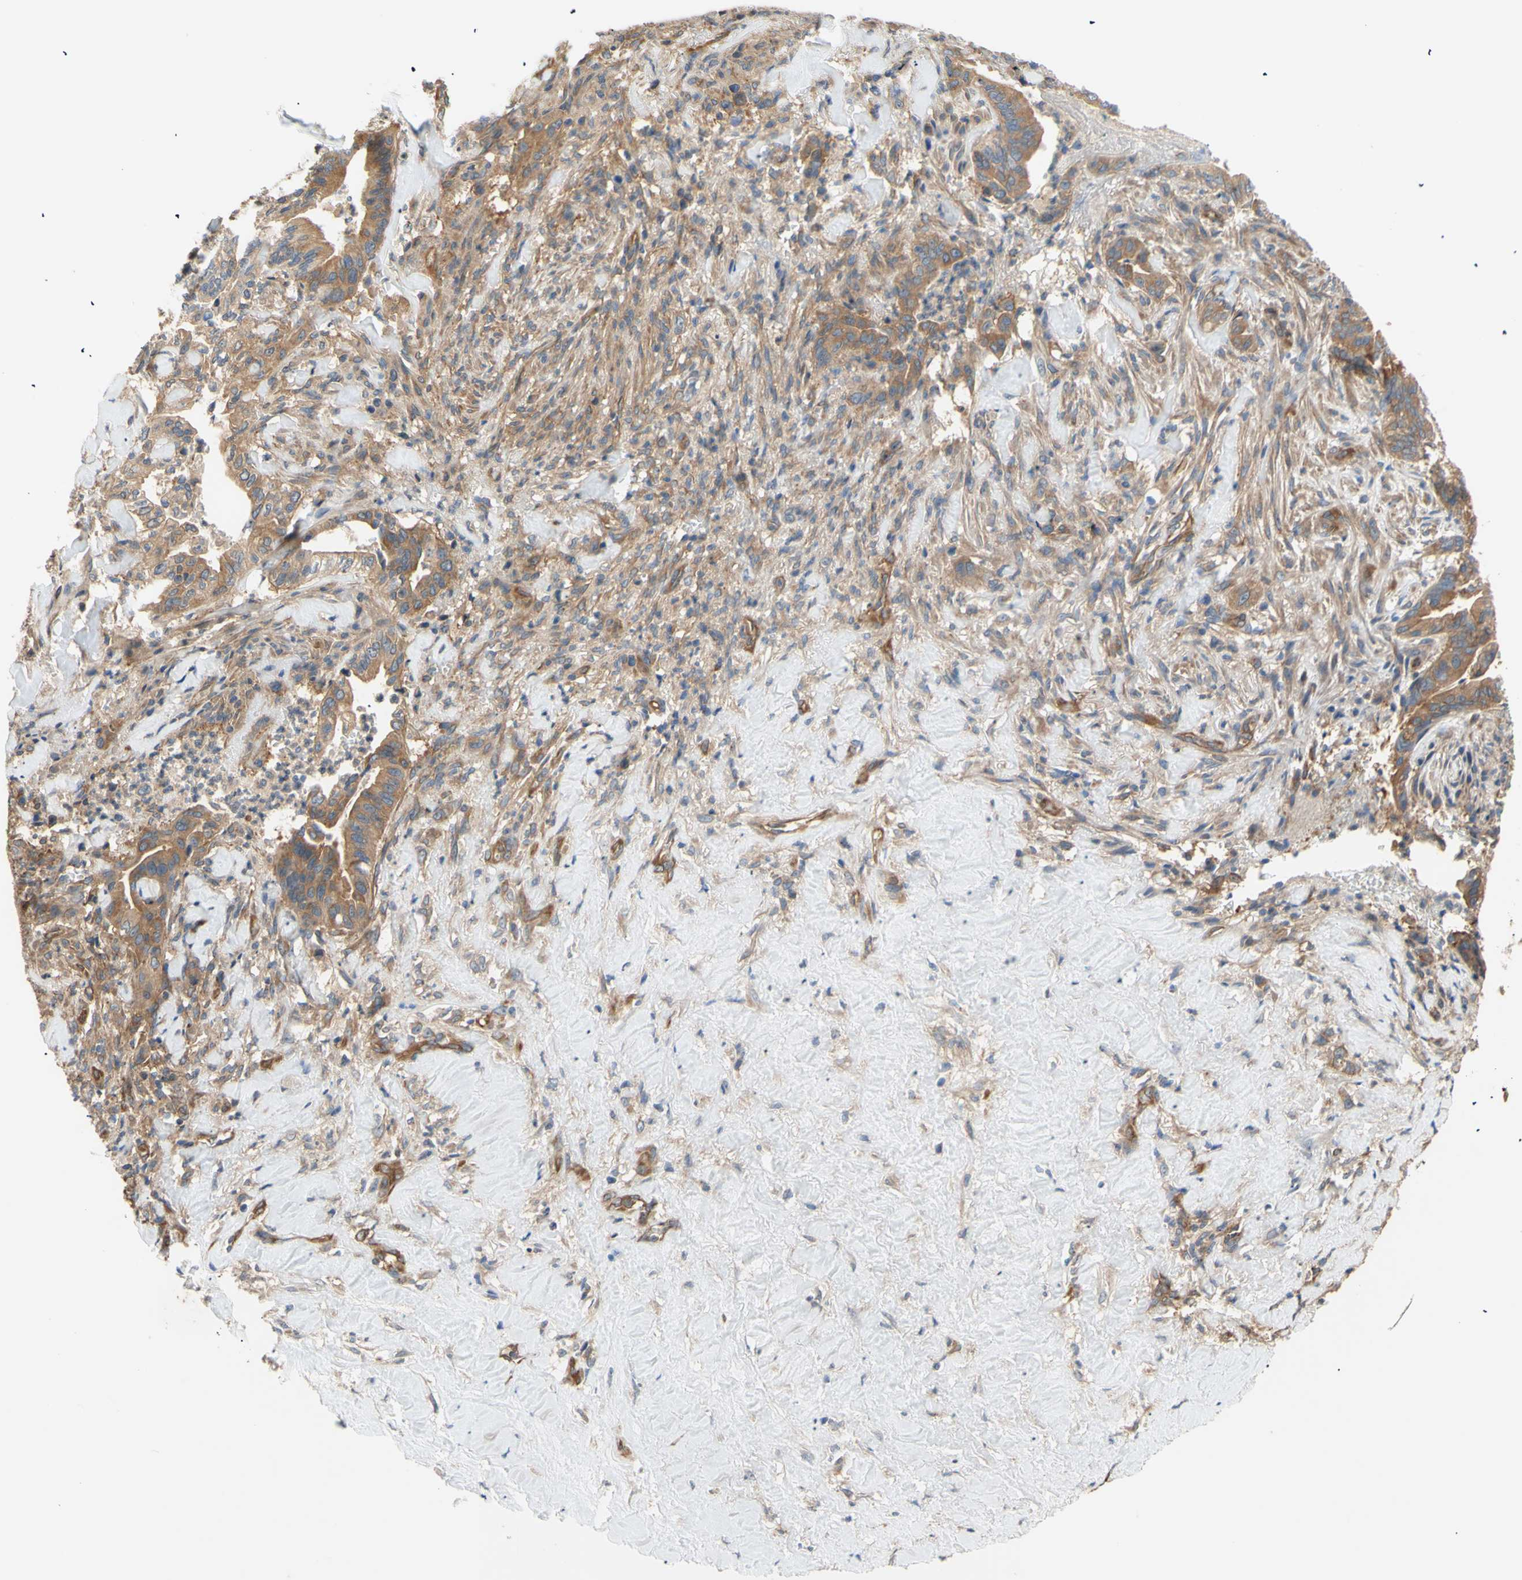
{"staining": {"intensity": "moderate", "quantity": ">75%", "location": "cytoplasmic/membranous"}, "tissue": "liver cancer", "cell_type": "Tumor cells", "image_type": "cancer", "snomed": [{"axis": "morphology", "description": "Cholangiocarcinoma"}, {"axis": "topography", "description": "Liver"}], "caption": "Liver cholangiocarcinoma stained with a protein marker exhibits moderate staining in tumor cells.", "gene": "DYNLRB1", "patient": {"sex": "female", "age": 67}}